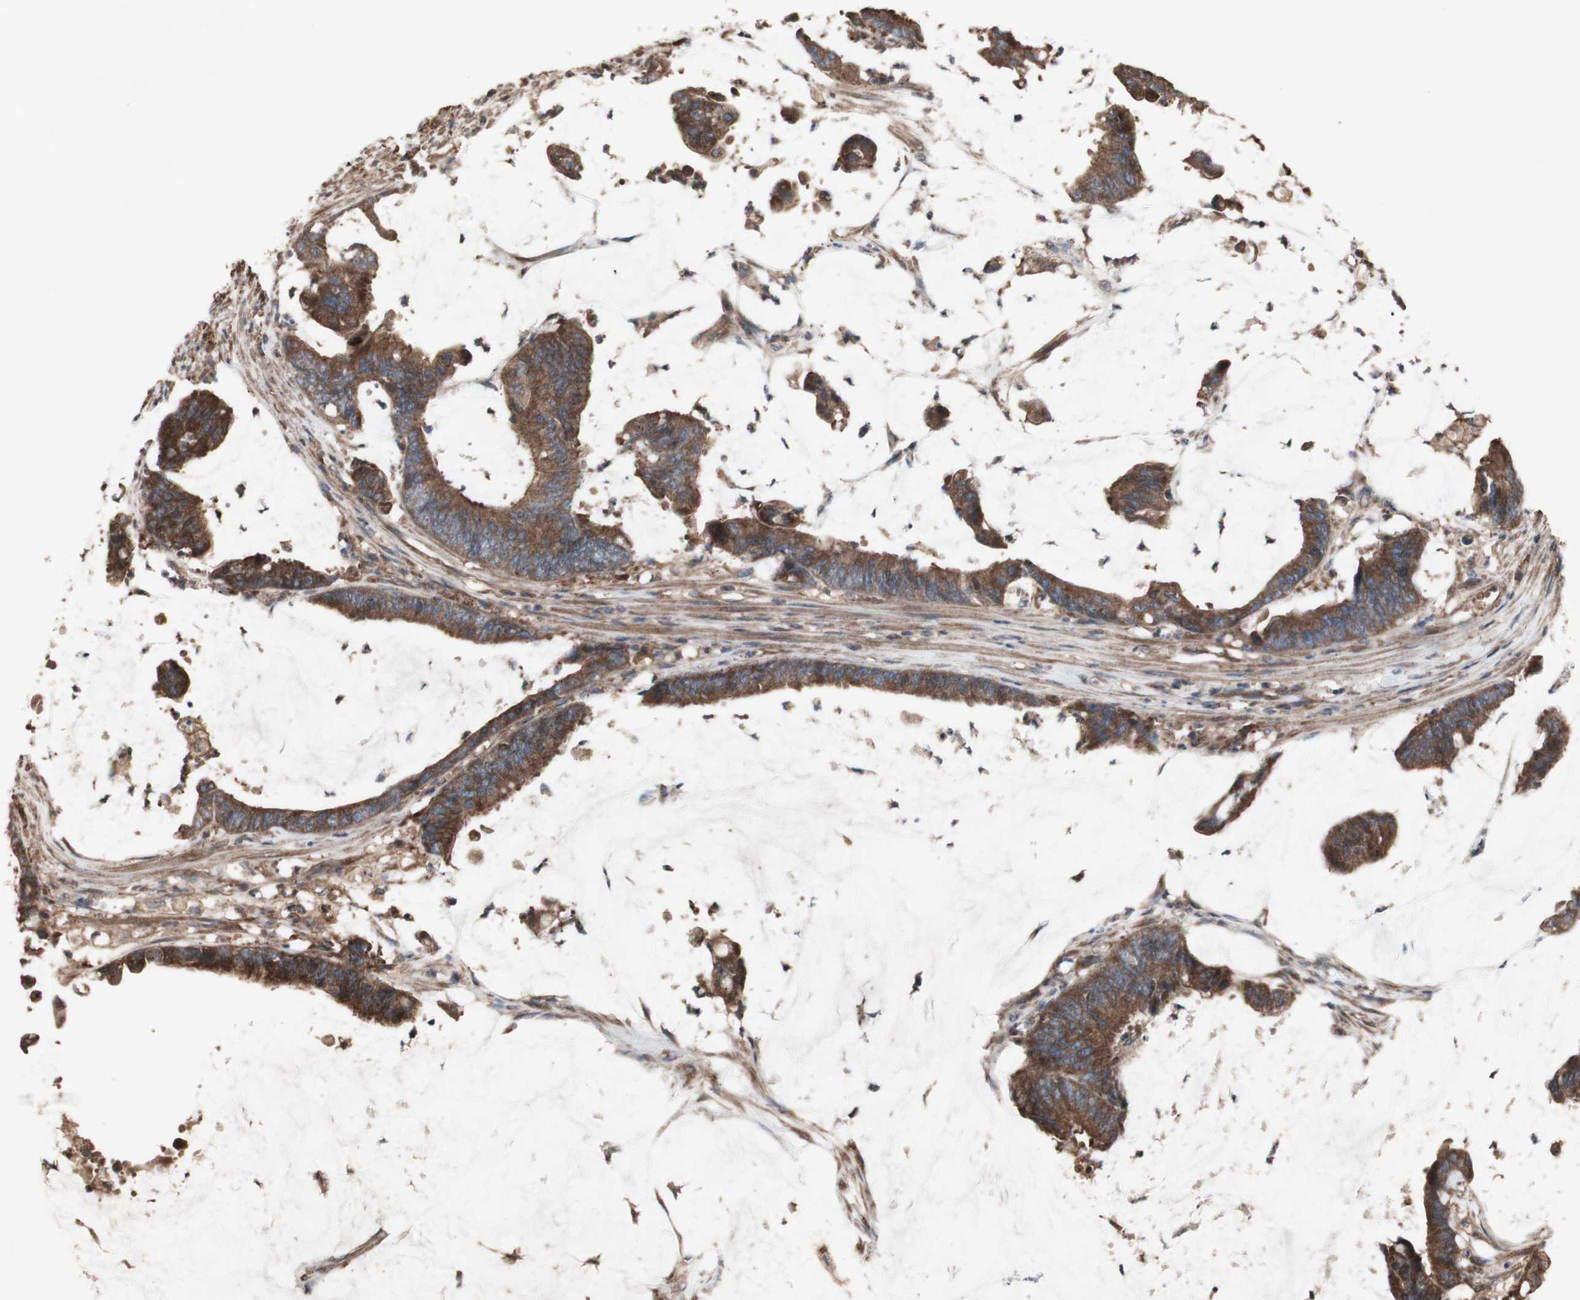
{"staining": {"intensity": "strong", "quantity": ">75%", "location": "cytoplasmic/membranous"}, "tissue": "colorectal cancer", "cell_type": "Tumor cells", "image_type": "cancer", "snomed": [{"axis": "morphology", "description": "Adenocarcinoma, NOS"}, {"axis": "topography", "description": "Rectum"}], "caption": "A high amount of strong cytoplasmic/membranous positivity is present in approximately >75% of tumor cells in colorectal cancer tissue.", "gene": "COPB1", "patient": {"sex": "female", "age": 66}}